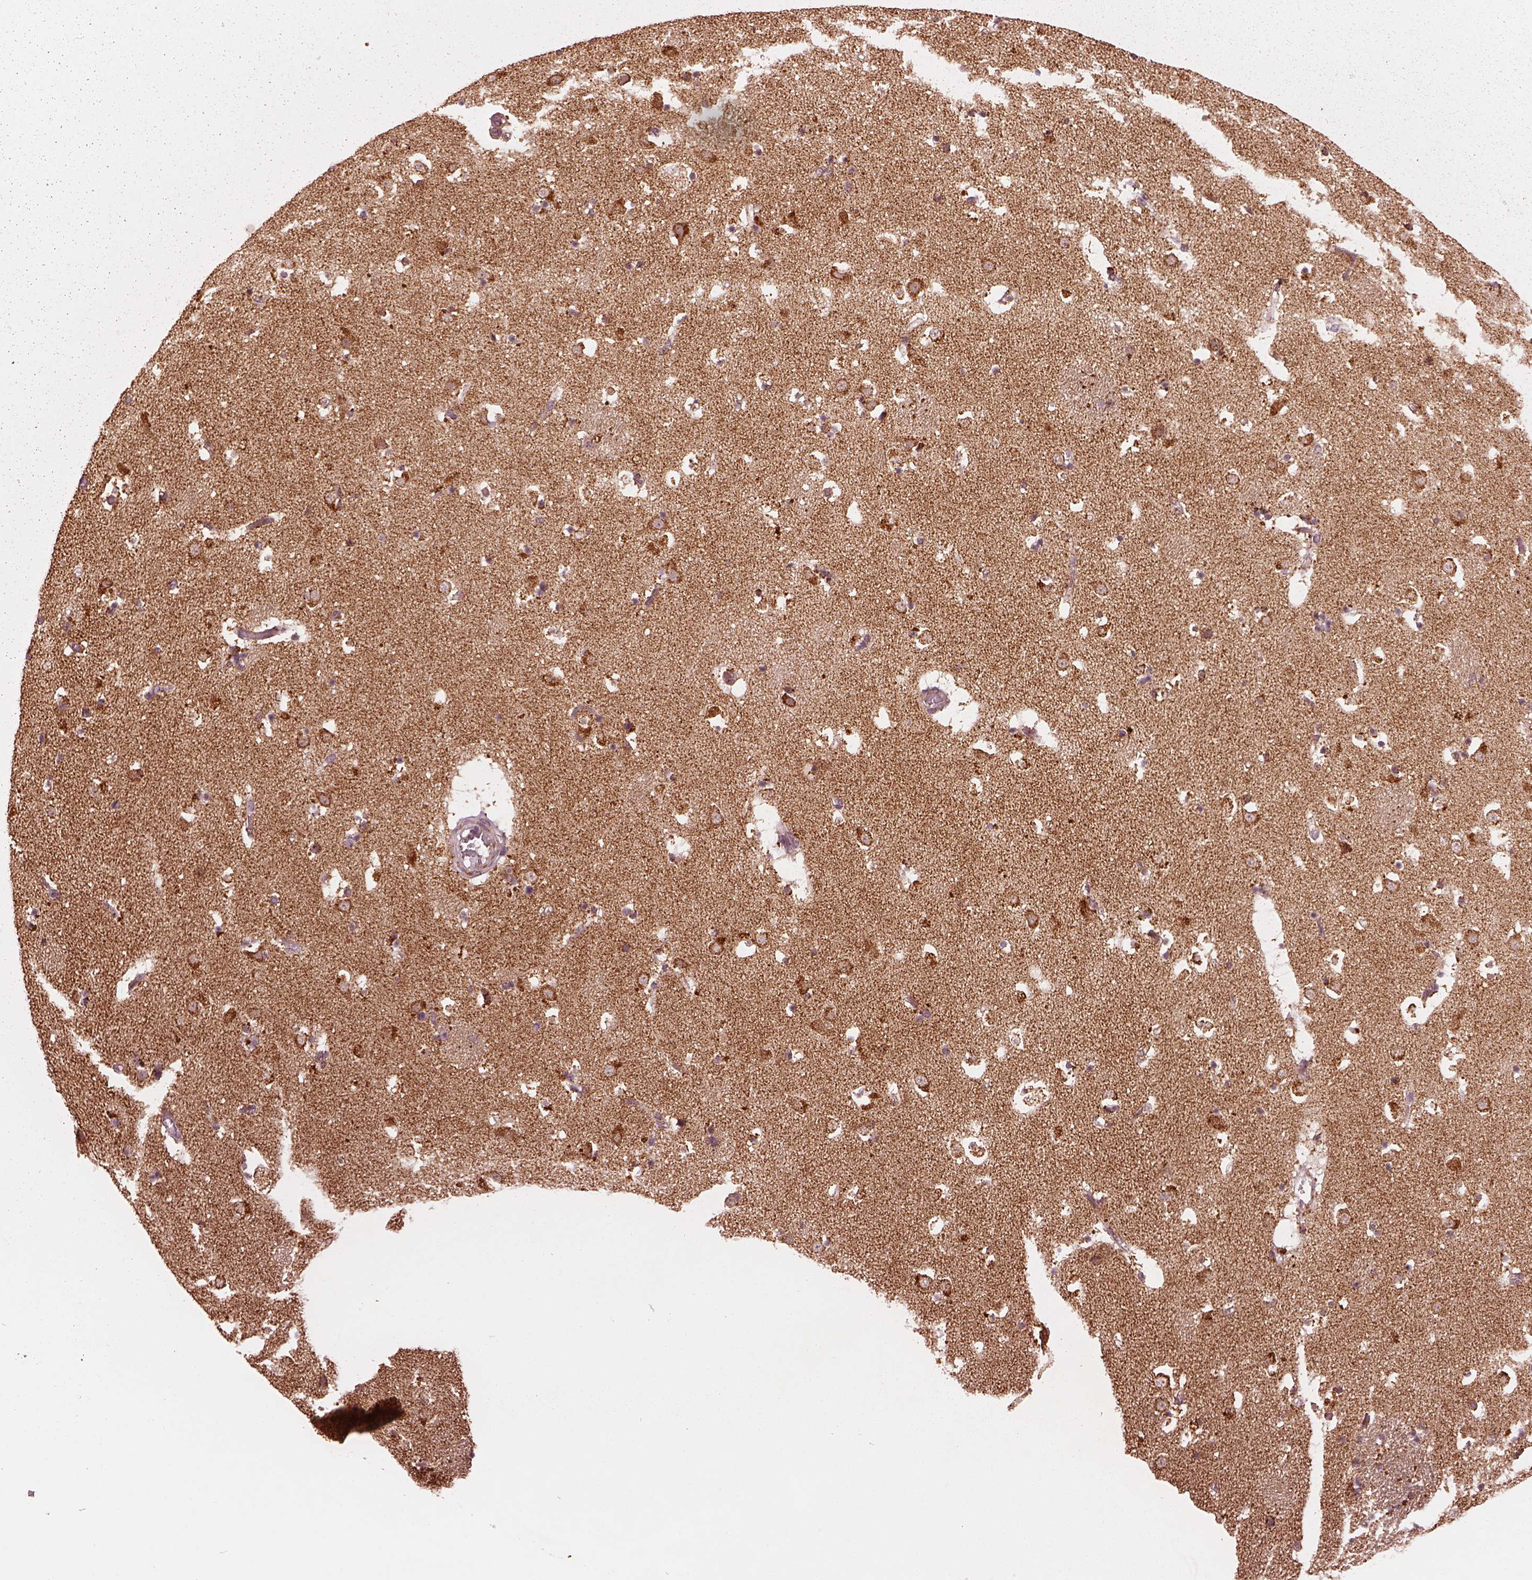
{"staining": {"intensity": "moderate", "quantity": "25%-75%", "location": "cytoplasmic/membranous"}, "tissue": "caudate", "cell_type": "Glial cells", "image_type": "normal", "snomed": [{"axis": "morphology", "description": "Normal tissue, NOS"}, {"axis": "topography", "description": "Lateral ventricle wall"}], "caption": "Immunohistochemical staining of unremarkable human caudate reveals 25%-75% levels of moderate cytoplasmic/membranous protein expression in about 25%-75% of glial cells. The staining is performed using DAB brown chromogen to label protein expression. The nuclei are counter-stained blue using hematoxylin.", "gene": "NDUFB10", "patient": {"sex": "female", "age": 42}}